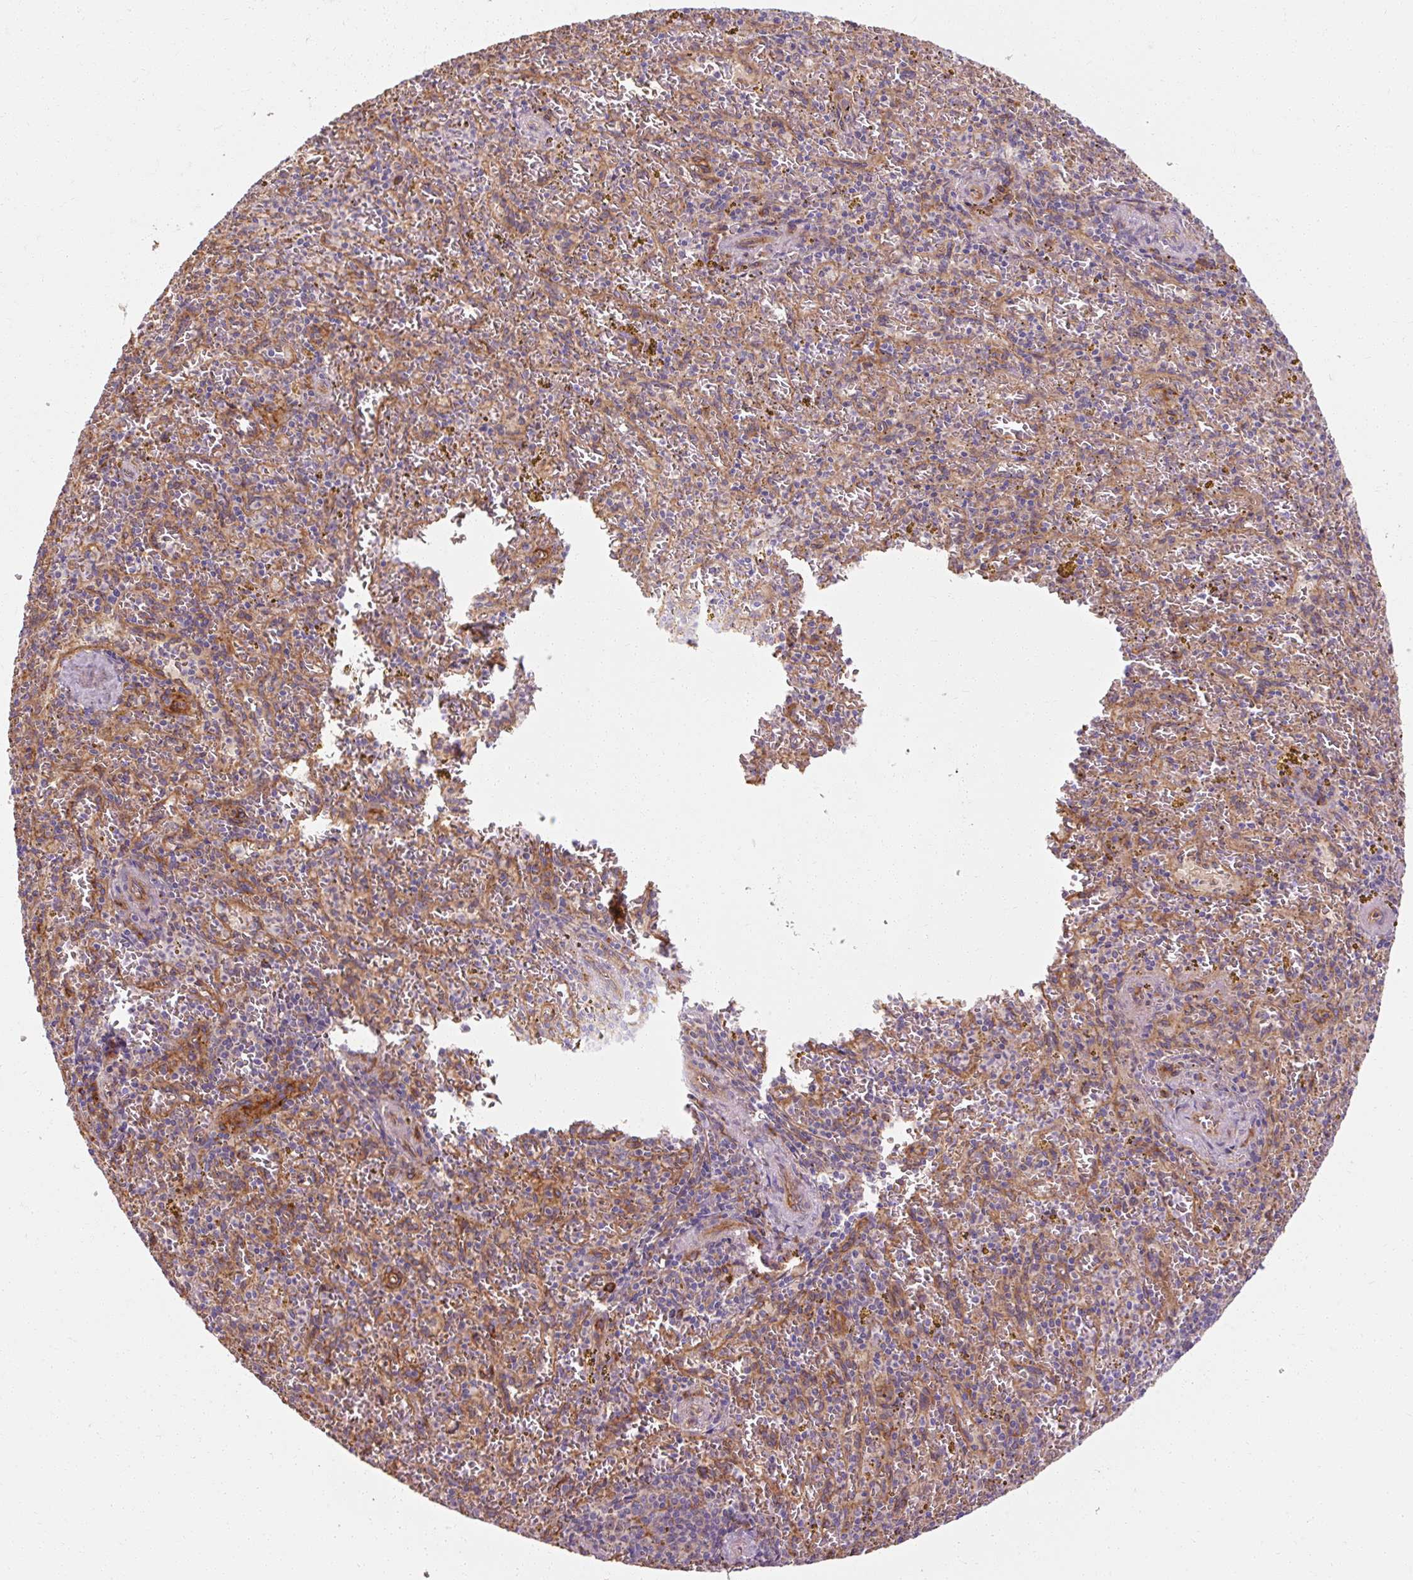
{"staining": {"intensity": "weak", "quantity": "25%-75%", "location": "cytoplasmic/membranous"}, "tissue": "spleen", "cell_type": "Cells in red pulp", "image_type": "normal", "snomed": [{"axis": "morphology", "description": "Normal tissue, NOS"}, {"axis": "topography", "description": "Spleen"}], "caption": "Spleen was stained to show a protein in brown. There is low levels of weak cytoplasmic/membranous expression in about 25%-75% of cells in red pulp. Using DAB (brown) and hematoxylin (blue) stains, captured at high magnification using brightfield microscopy.", "gene": "TBC1D4", "patient": {"sex": "male", "age": 57}}